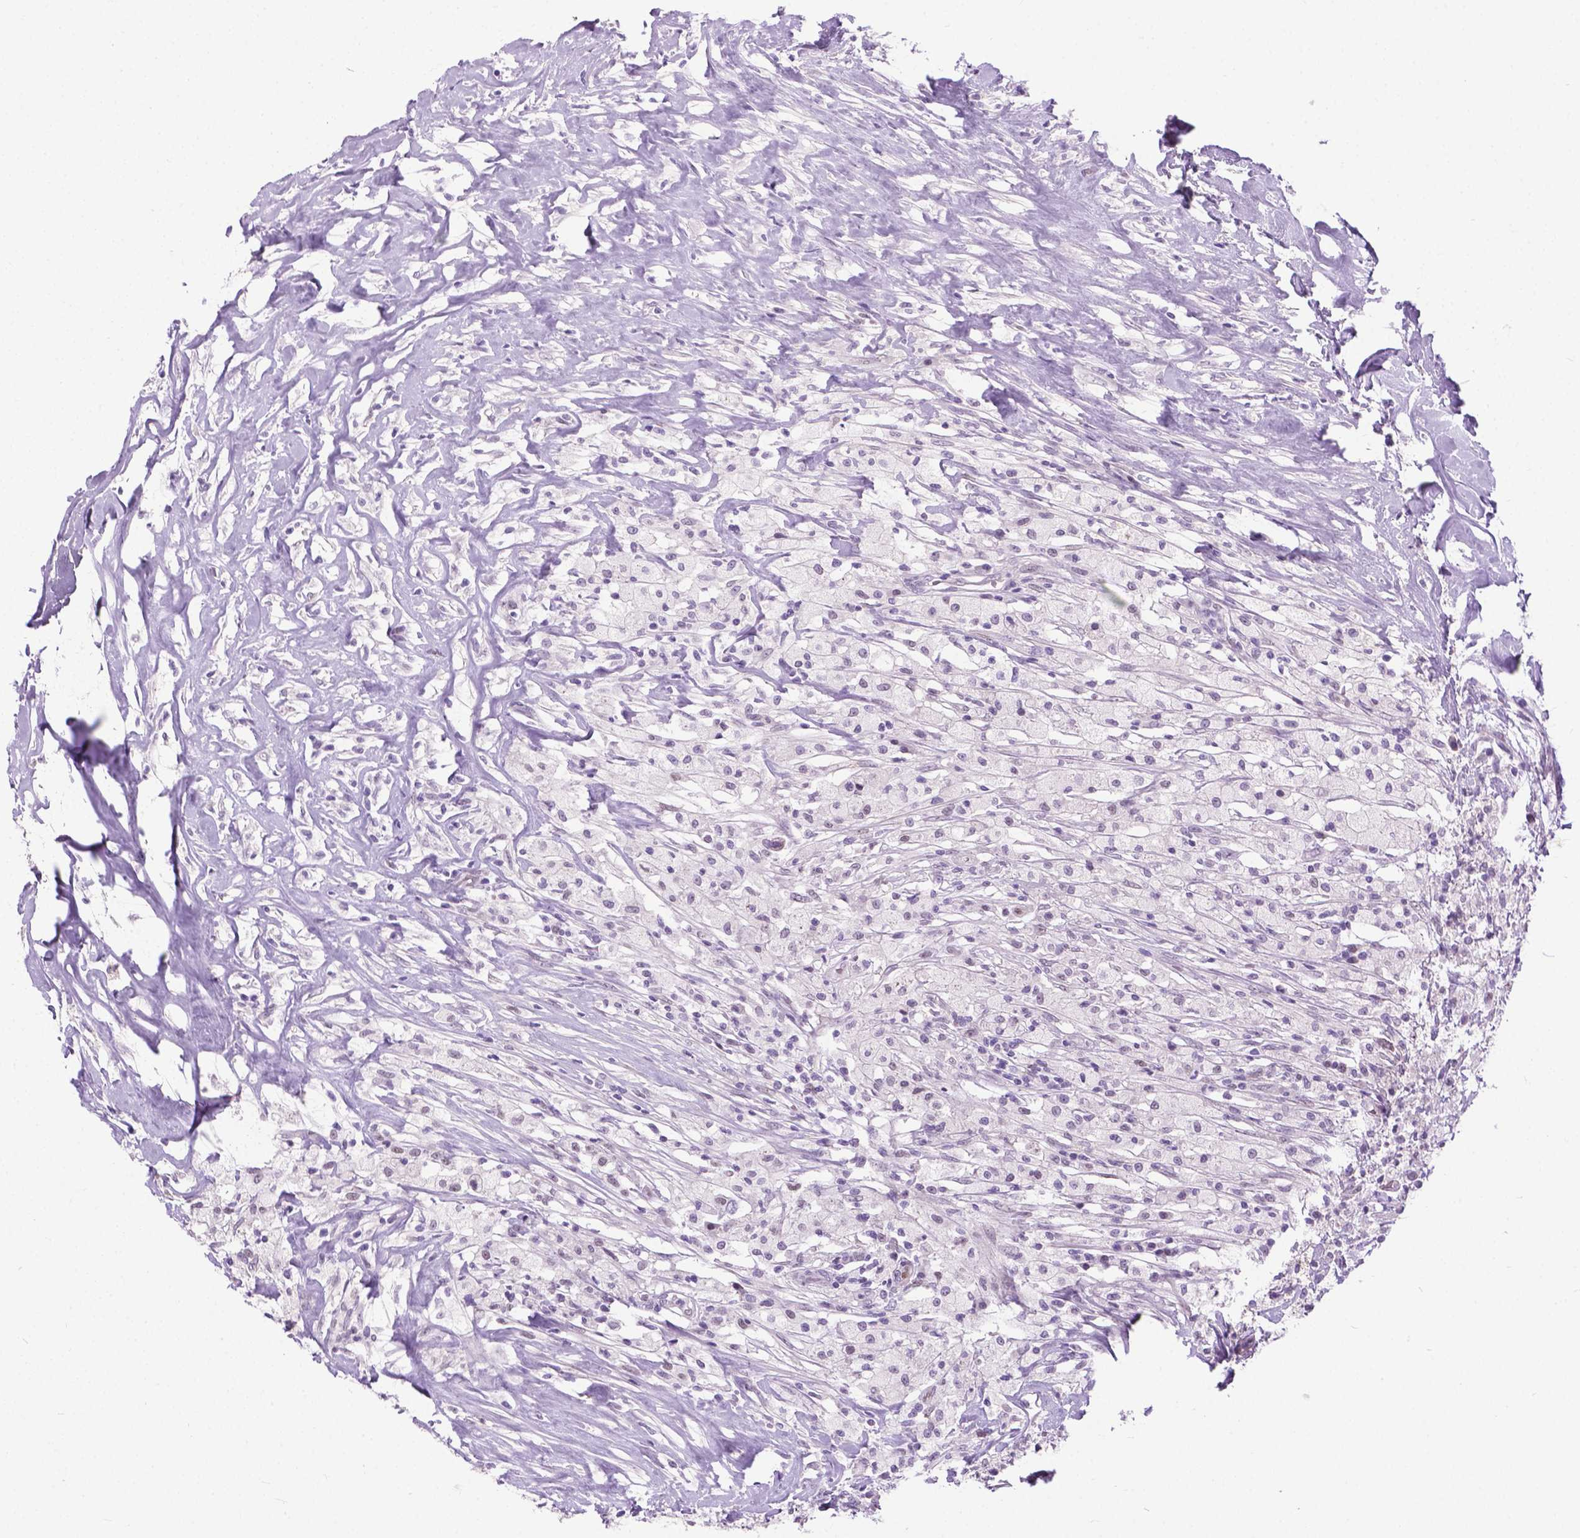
{"staining": {"intensity": "negative", "quantity": "none", "location": "none"}, "tissue": "testis cancer", "cell_type": "Tumor cells", "image_type": "cancer", "snomed": [{"axis": "morphology", "description": "Necrosis, NOS"}, {"axis": "morphology", "description": "Carcinoma, Embryonal, NOS"}, {"axis": "topography", "description": "Testis"}], "caption": "Testis cancer (embryonal carcinoma) was stained to show a protein in brown. There is no significant expression in tumor cells.", "gene": "APCDD1L", "patient": {"sex": "male", "age": 19}}